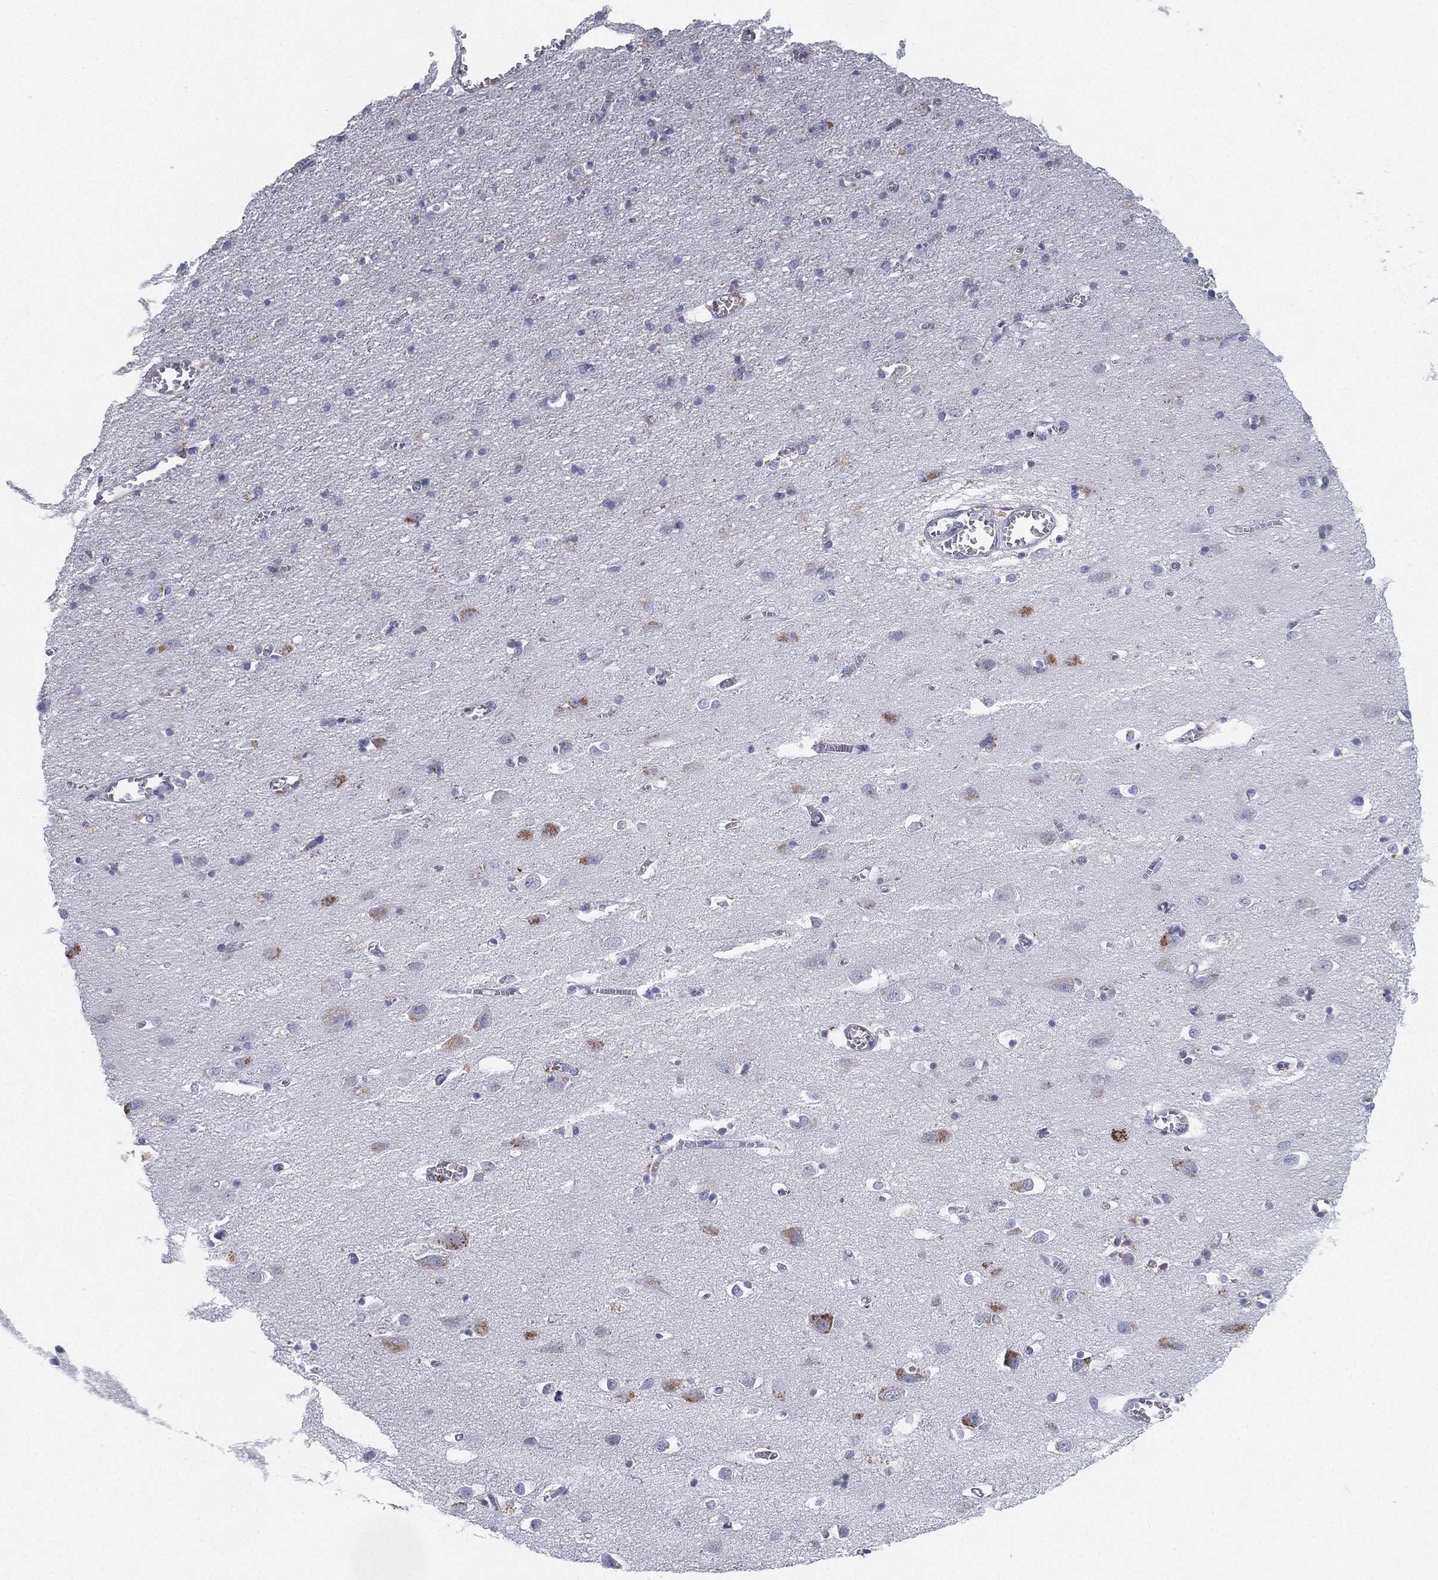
{"staining": {"intensity": "negative", "quantity": "none", "location": "none"}, "tissue": "cerebral cortex", "cell_type": "Endothelial cells", "image_type": "normal", "snomed": [{"axis": "morphology", "description": "Normal tissue, NOS"}, {"axis": "topography", "description": "Cerebral cortex"}], "caption": "A micrograph of cerebral cortex stained for a protein exhibits no brown staining in endothelial cells.", "gene": "NPC2", "patient": {"sex": "male", "age": 70}}